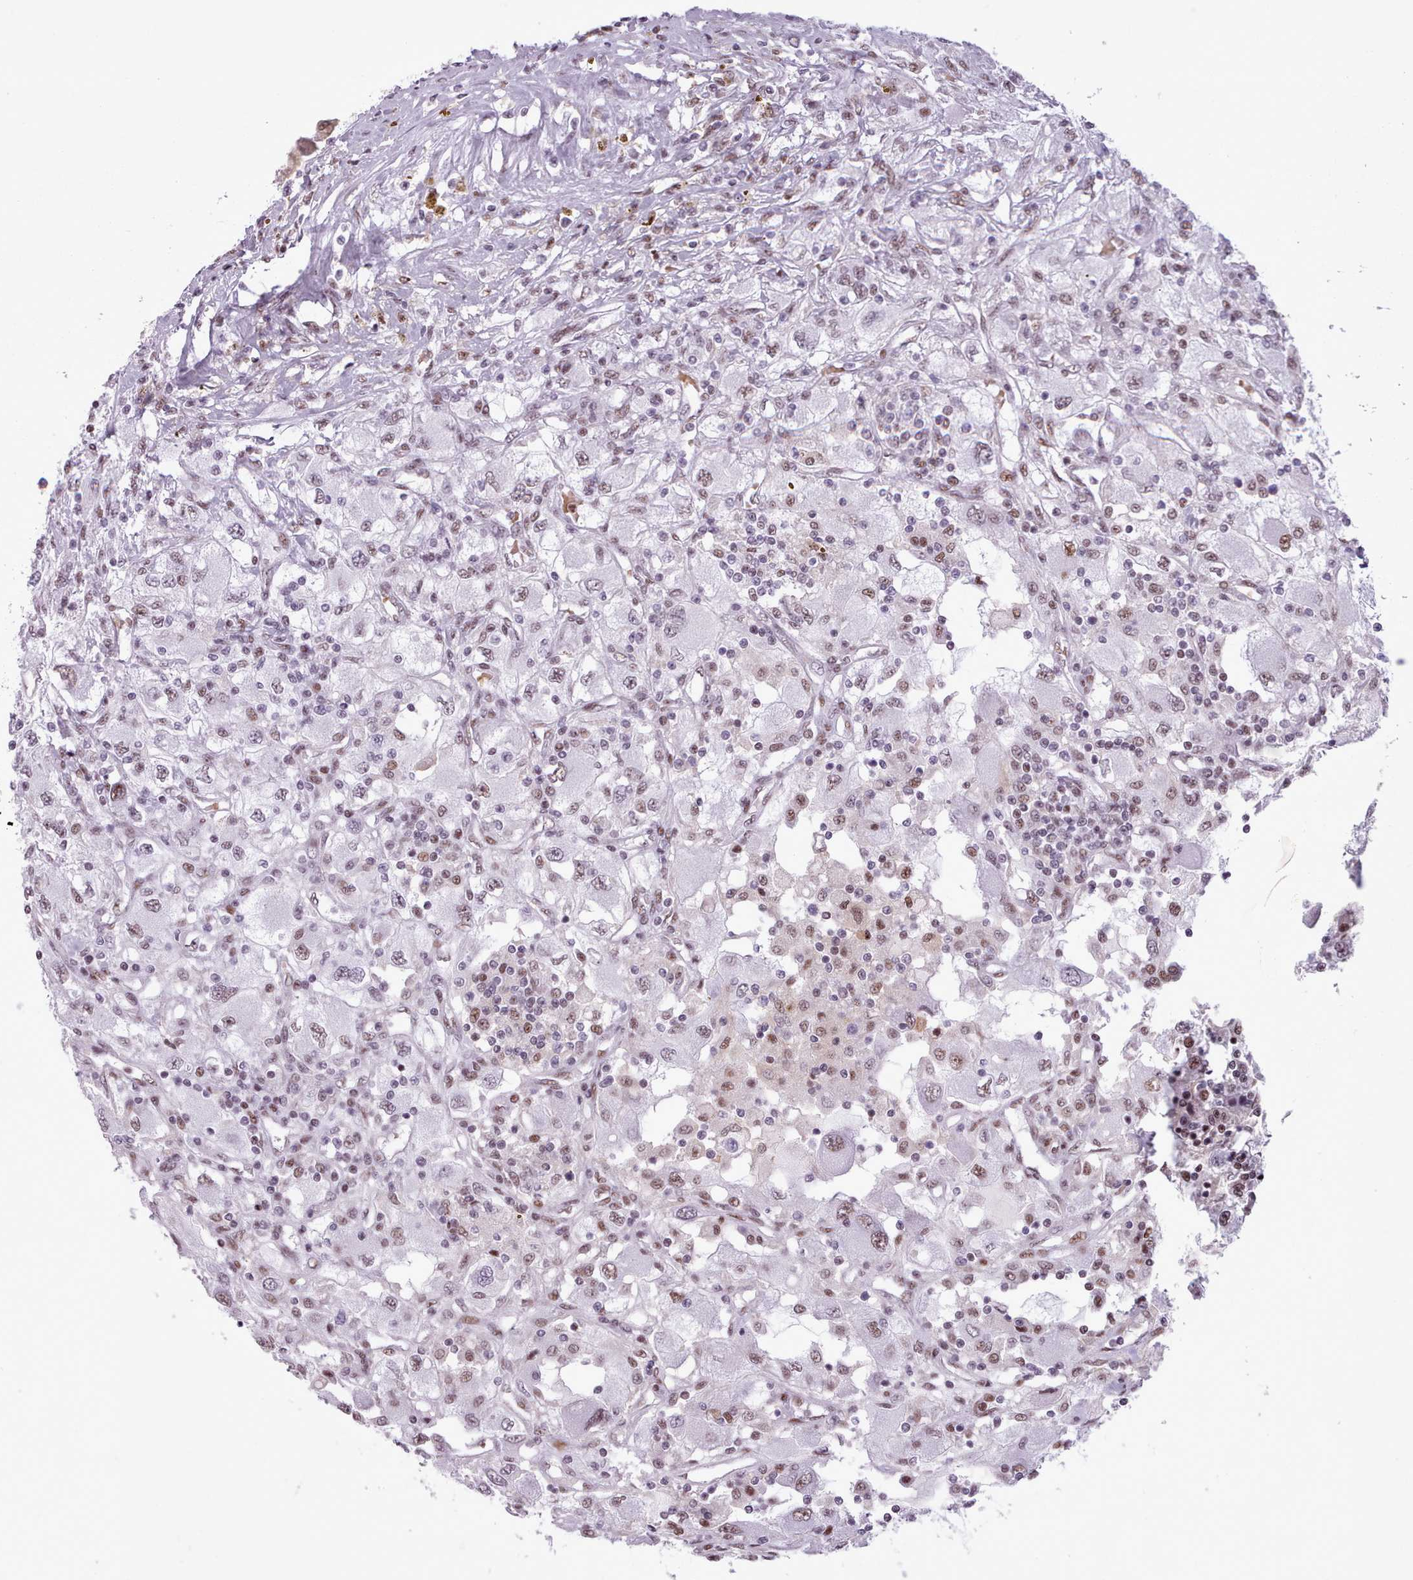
{"staining": {"intensity": "weak", "quantity": ">75%", "location": "nuclear"}, "tissue": "renal cancer", "cell_type": "Tumor cells", "image_type": "cancer", "snomed": [{"axis": "morphology", "description": "Adenocarcinoma, NOS"}, {"axis": "topography", "description": "Kidney"}], "caption": "A brown stain shows weak nuclear positivity of a protein in human adenocarcinoma (renal) tumor cells. Ihc stains the protein in brown and the nuclei are stained blue.", "gene": "SRSF4", "patient": {"sex": "female", "age": 67}}